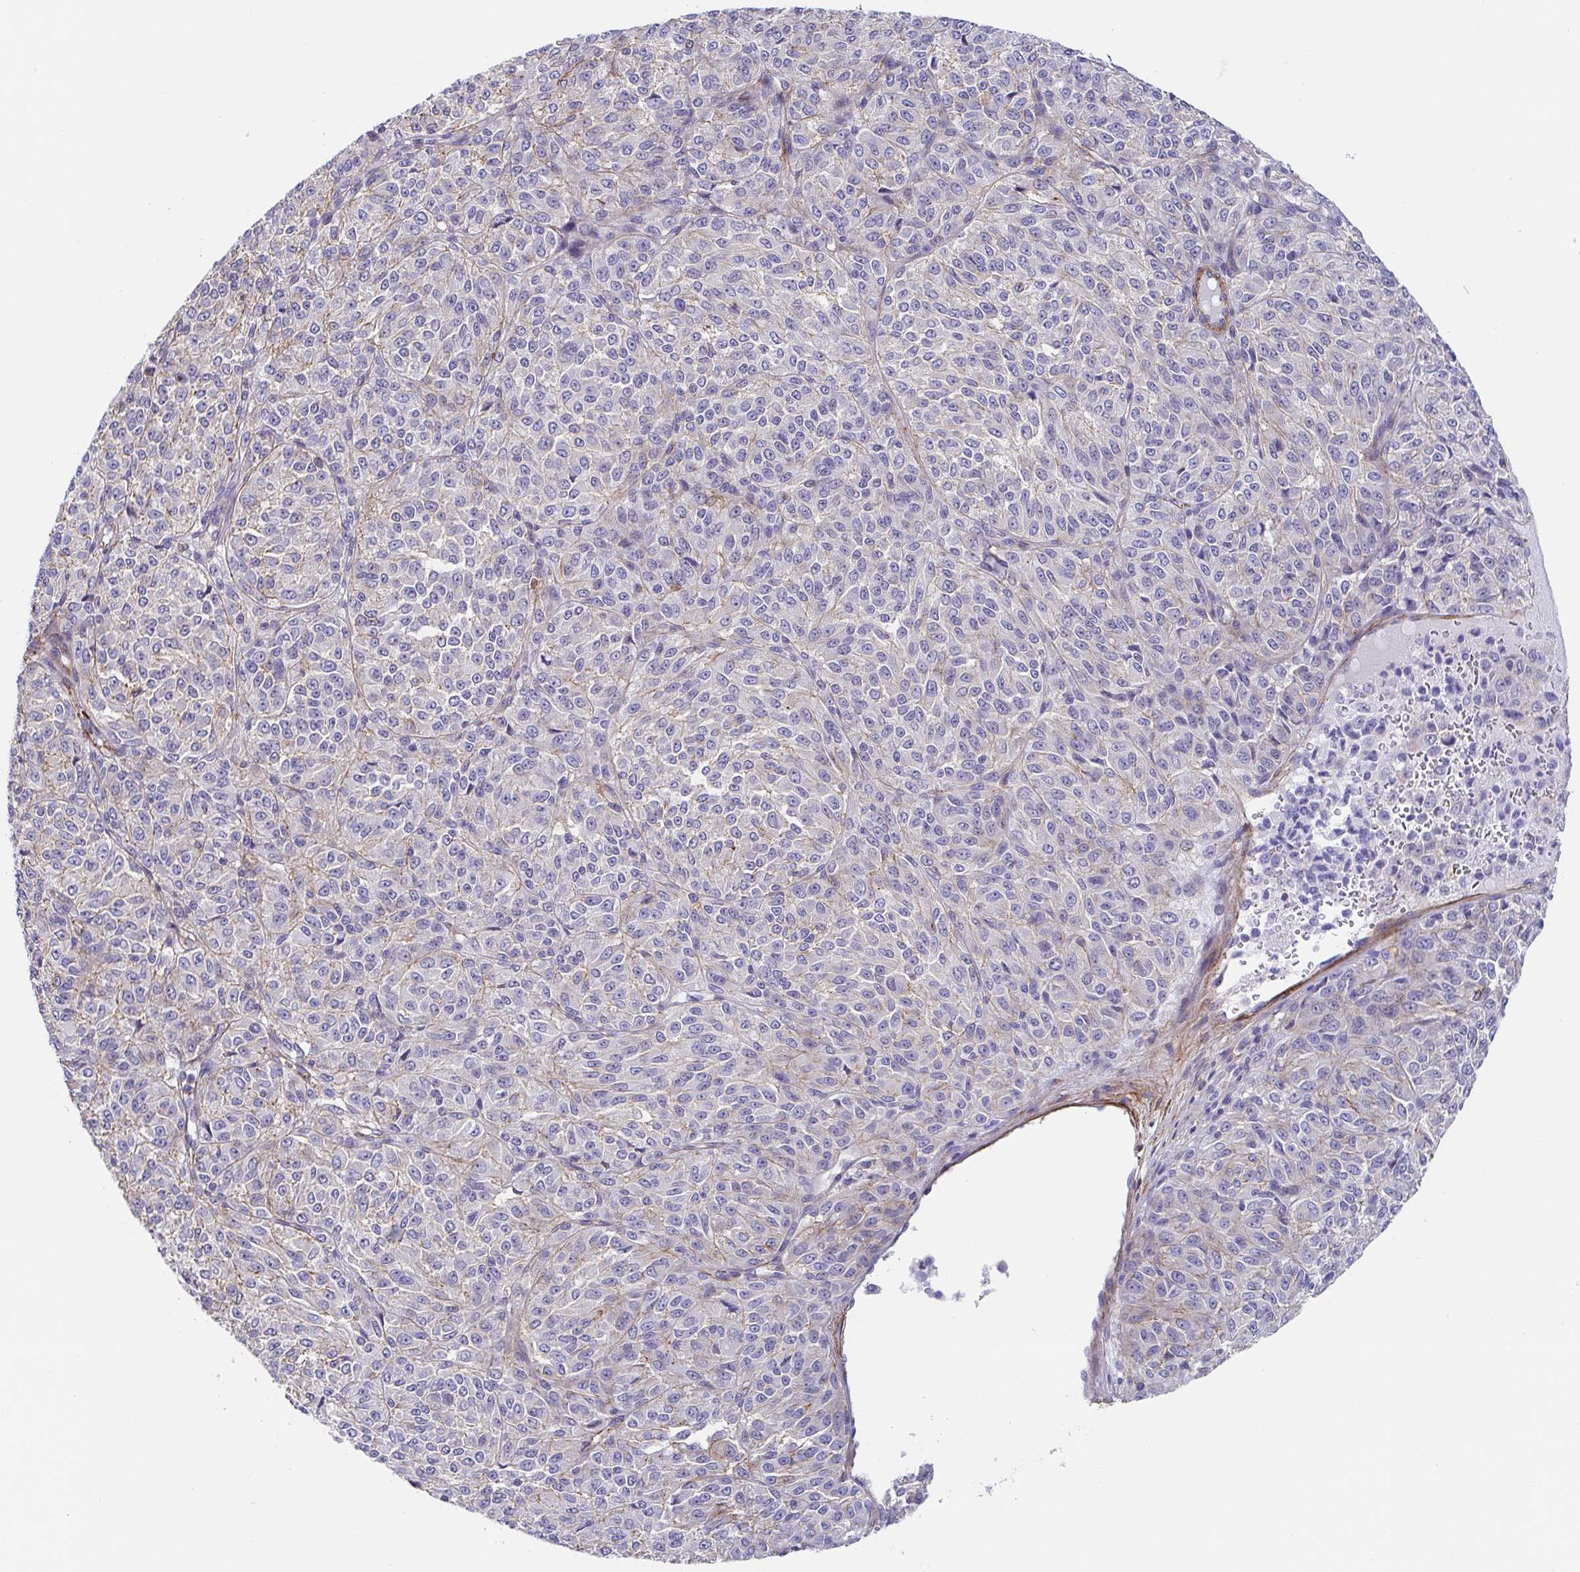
{"staining": {"intensity": "weak", "quantity": "<25%", "location": "cytoplasmic/membranous"}, "tissue": "melanoma", "cell_type": "Tumor cells", "image_type": "cancer", "snomed": [{"axis": "morphology", "description": "Malignant melanoma, Metastatic site"}, {"axis": "topography", "description": "Brain"}], "caption": "High power microscopy micrograph of an immunohistochemistry histopathology image of melanoma, revealing no significant positivity in tumor cells.", "gene": "TRAM2", "patient": {"sex": "female", "age": 56}}